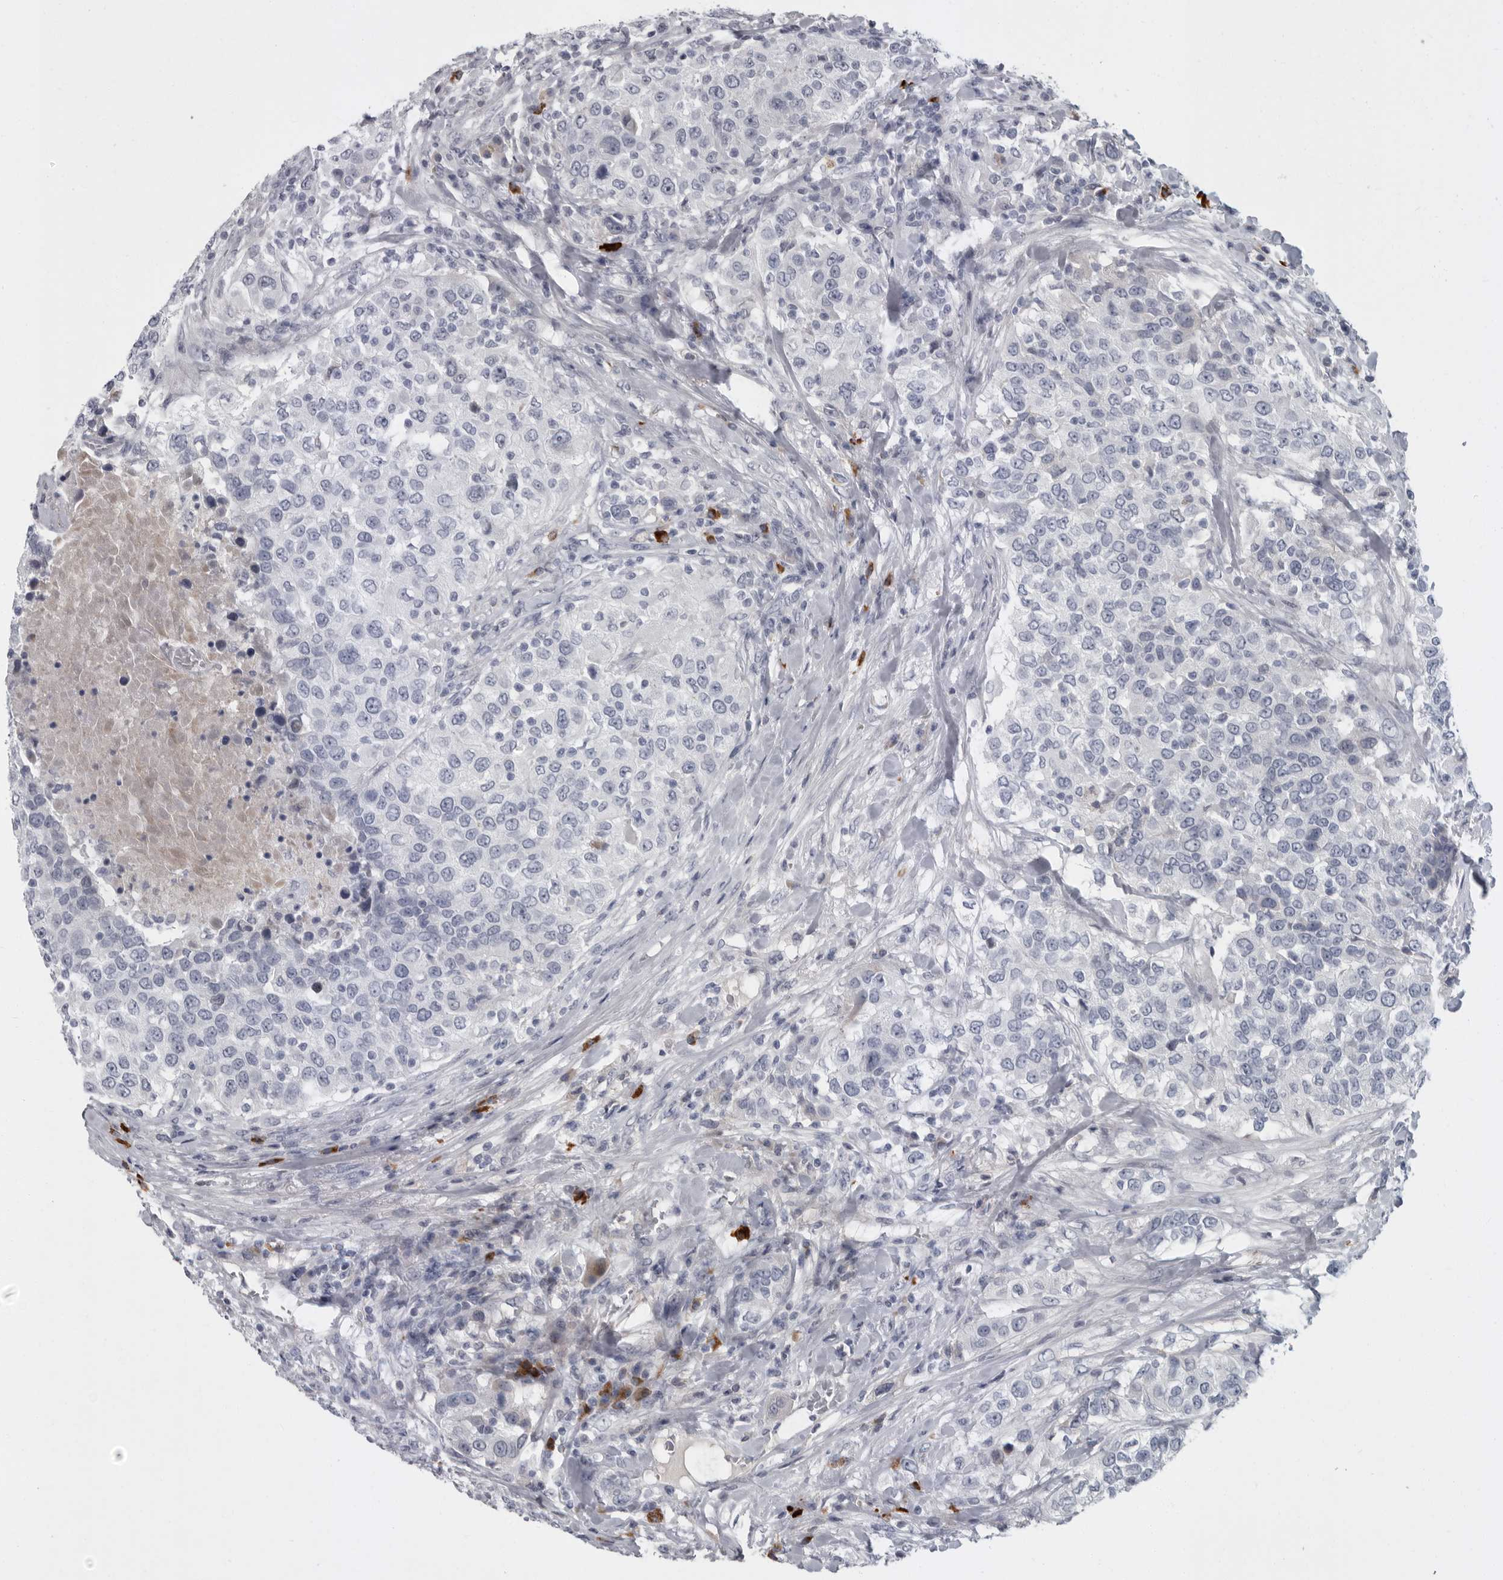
{"staining": {"intensity": "negative", "quantity": "none", "location": "none"}, "tissue": "urothelial cancer", "cell_type": "Tumor cells", "image_type": "cancer", "snomed": [{"axis": "morphology", "description": "Urothelial carcinoma, High grade"}, {"axis": "topography", "description": "Urinary bladder"}], "caption": "High magnification brightfield microscopy of high-grade urothelial carcinoma stained with DAB (brown) and counterstained with hematoxylin (blue): tumor cells show no significant positivity. (Stains: DAB (3,3'-diaminobenzidine) immunohistochemistry (IHC) with hematoxylin counter stain, Microscopy: brightfield microscopy at high magnification).", "gene": "SLC25A39", "patient": {"sex": "female", "age": 80}}